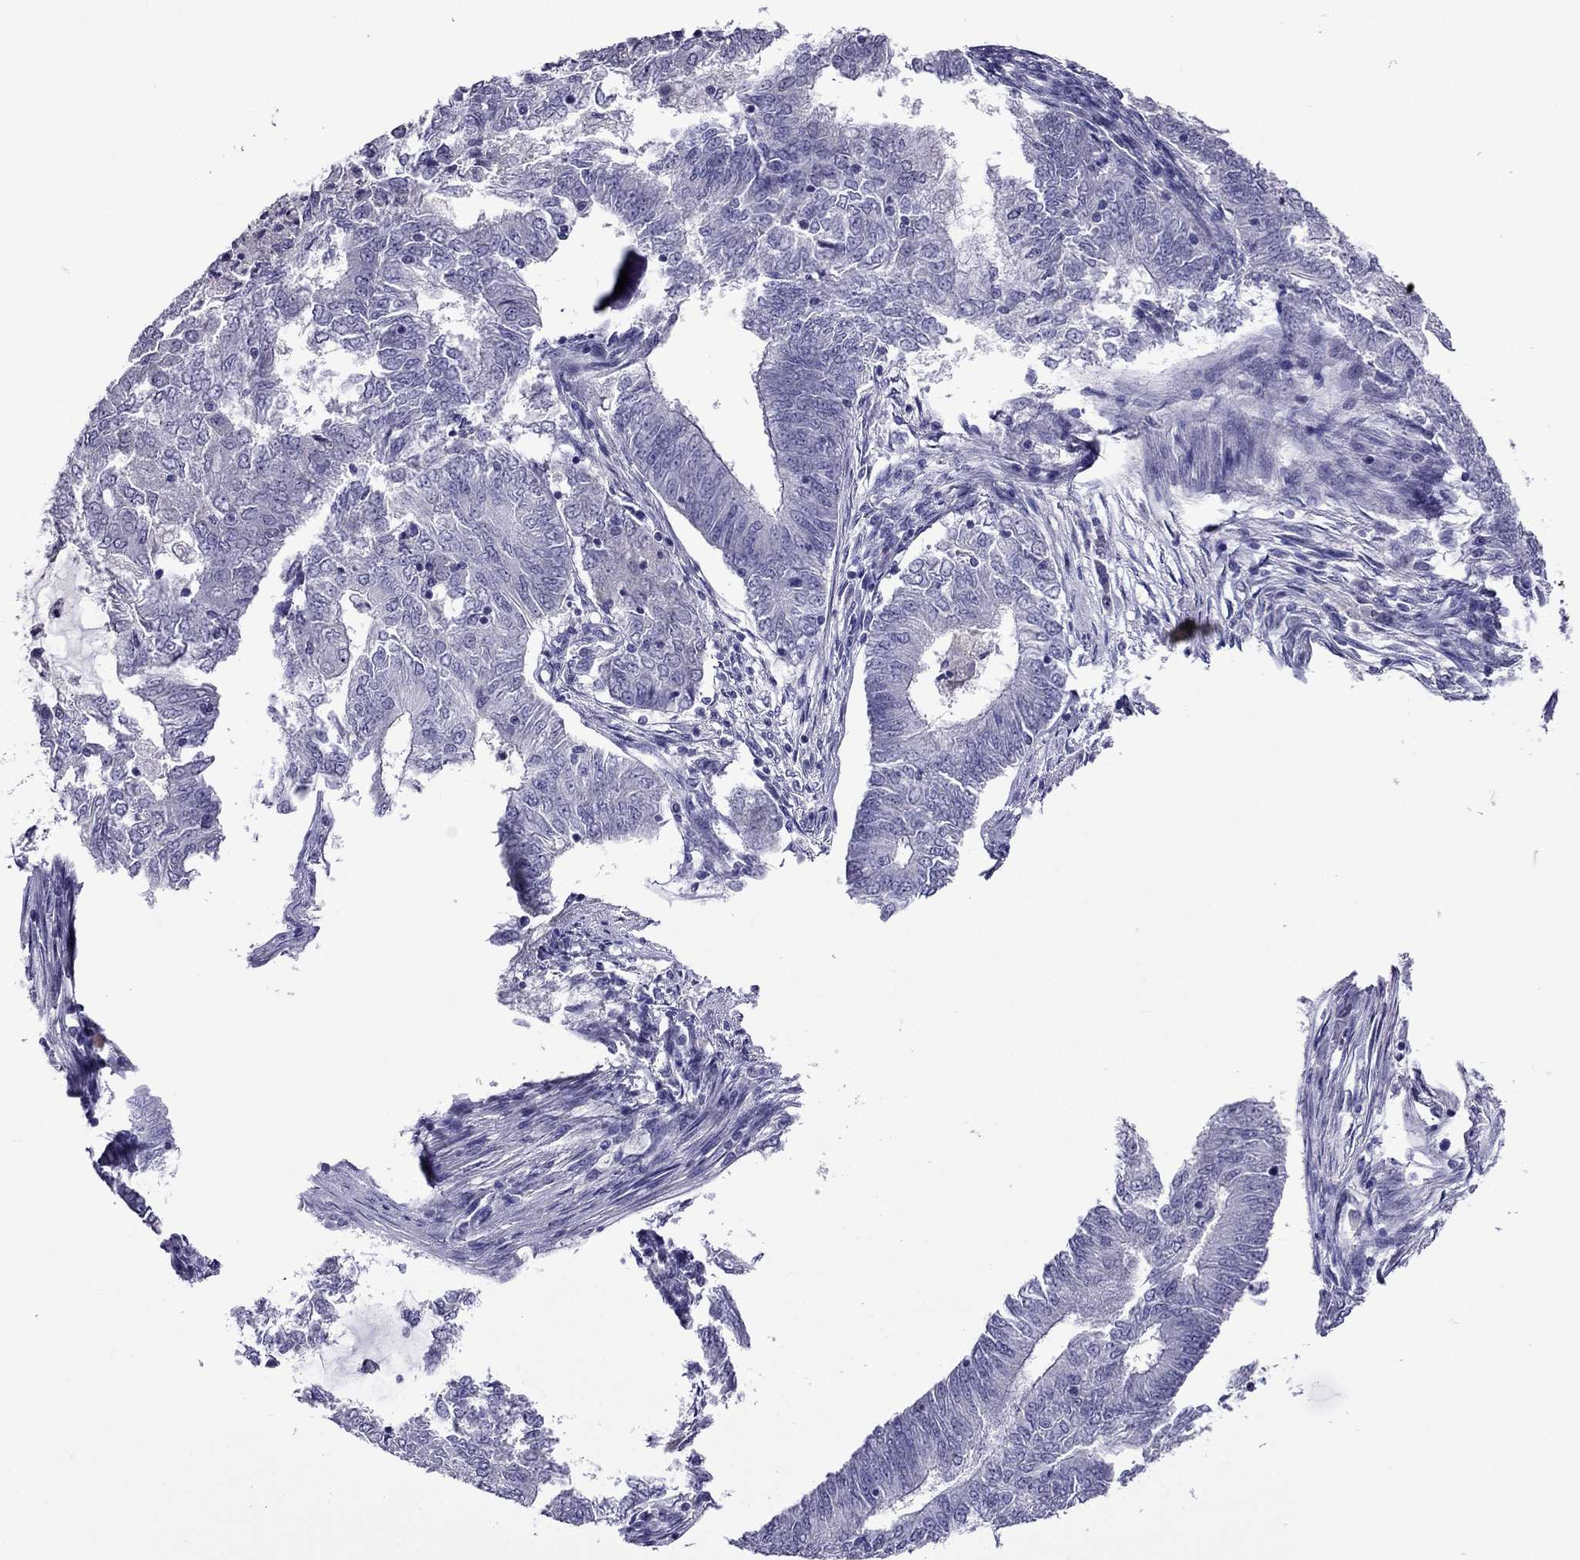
{"staining": {"intensity": "negative", "quantity": "none", "location": "none"}, "tissue": "endometrial cancer", "cell_type": "Tumor cells", "image_type": "cancer", "snomed": [{"axis": "morphology", "description": "Adenocarcinoma, NOS"}, {"axis": "topography", "description": "Endometrium"}], "caption": "Endometrial adenocarcinoma was stained to show a protein in brown. There is no significant positivity in tumor cells.", "gene": "SPTBN4", "patient": {"sex": "female", "age": 62}}